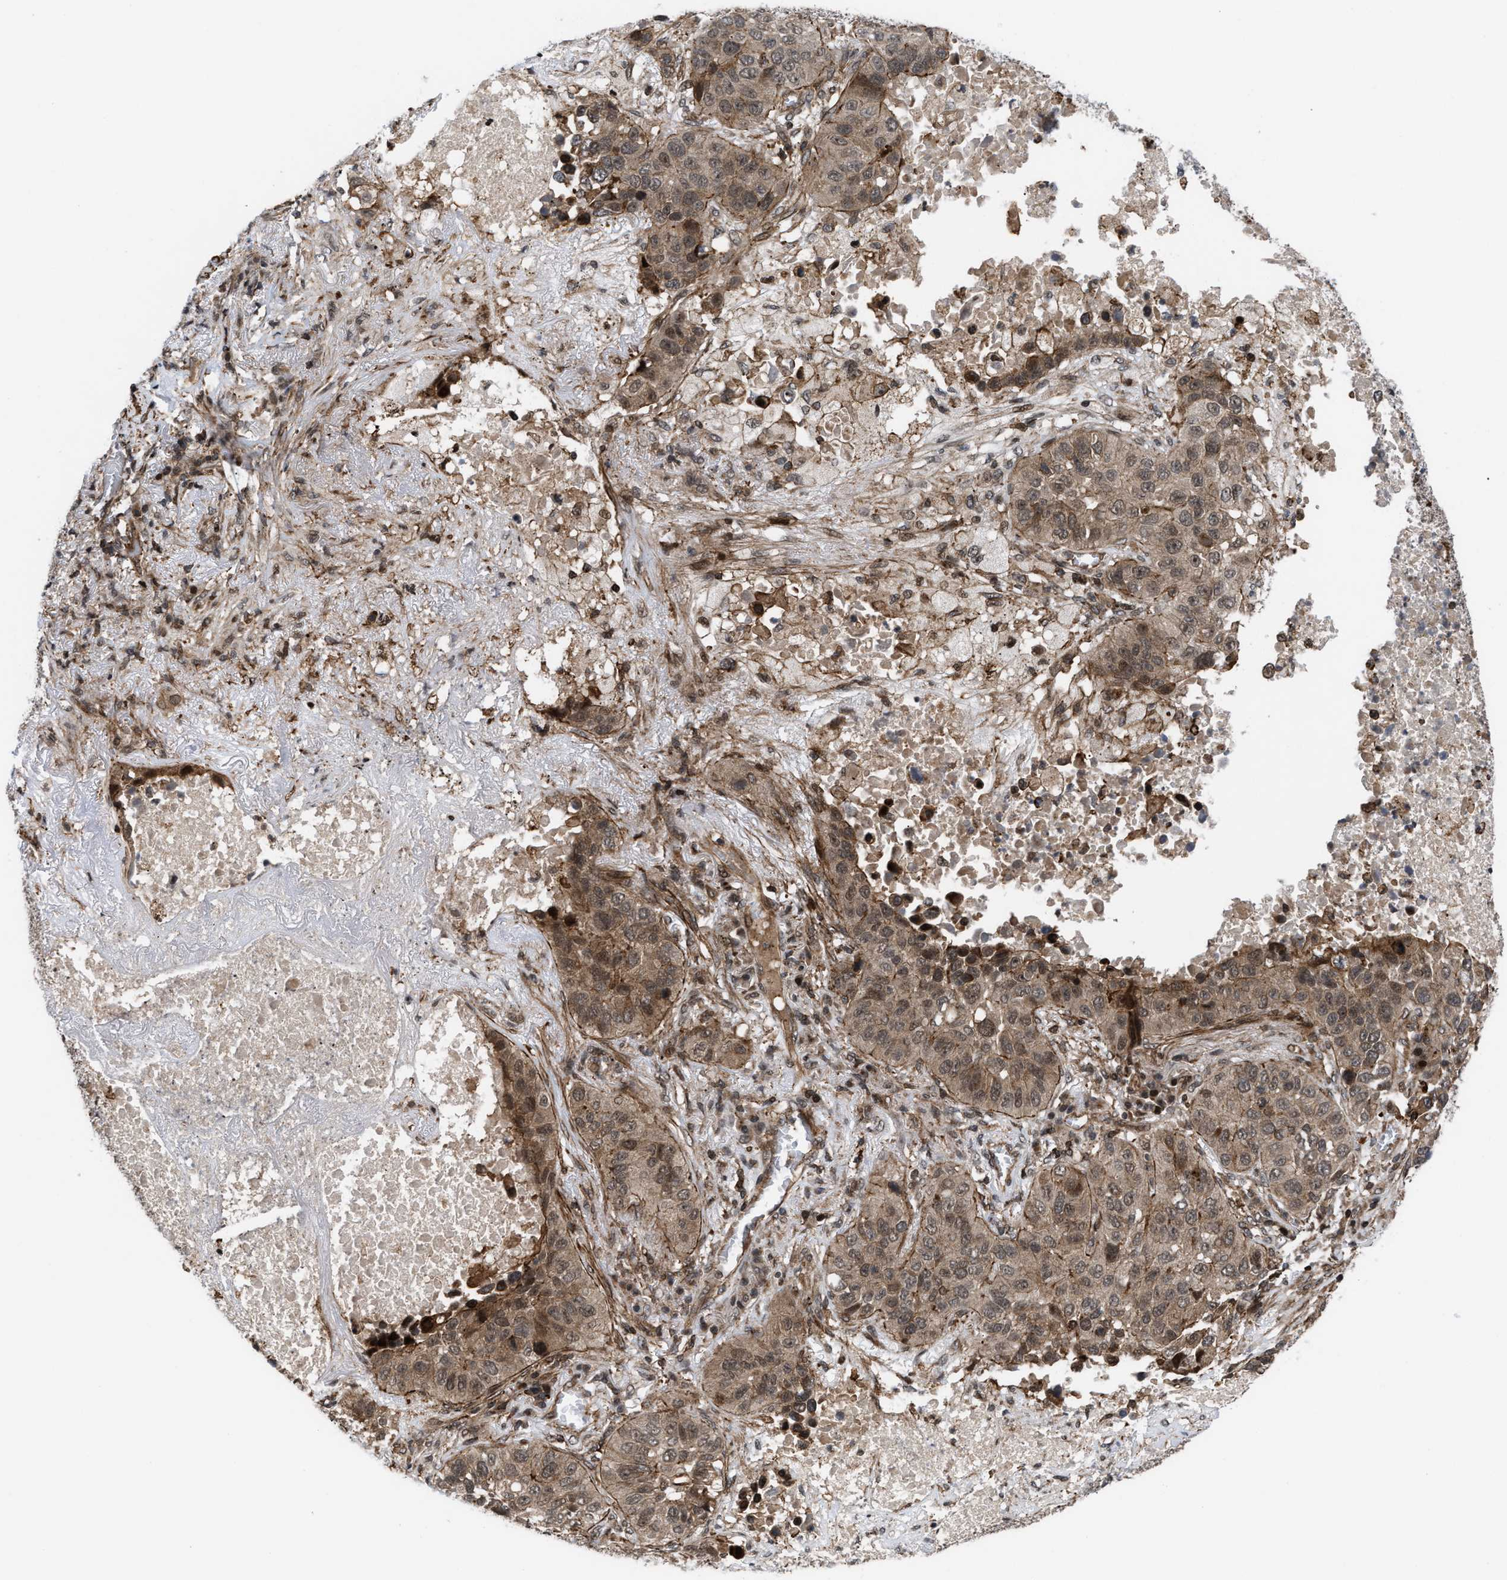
{"staining": {"intensity": "moderate", "quantity": ">75%", "location": "cytoplasmic/membranous,nuclear"}, "tissue": "lung cancer", "cell_type": "Tumor cells", "image_type": "cancer", "snomed": [{"axis": "morphology", "description": "Squamous cell carcinoma, NOS"}, {"axis": "topography", "description": "Lung"}], "caption": "Protein analysis of lung squamous cell carcinoma tissue demonstrates moderate cytoplasmic/membranous and nuclear expression in about >75% of tumor cells. Using DAB (brown) and hematoxylin (blue) stains, captured at high magnification using brightfield microscopy.", "gene": "STAU2", "patient": {"sex": "male", "age": 57}}